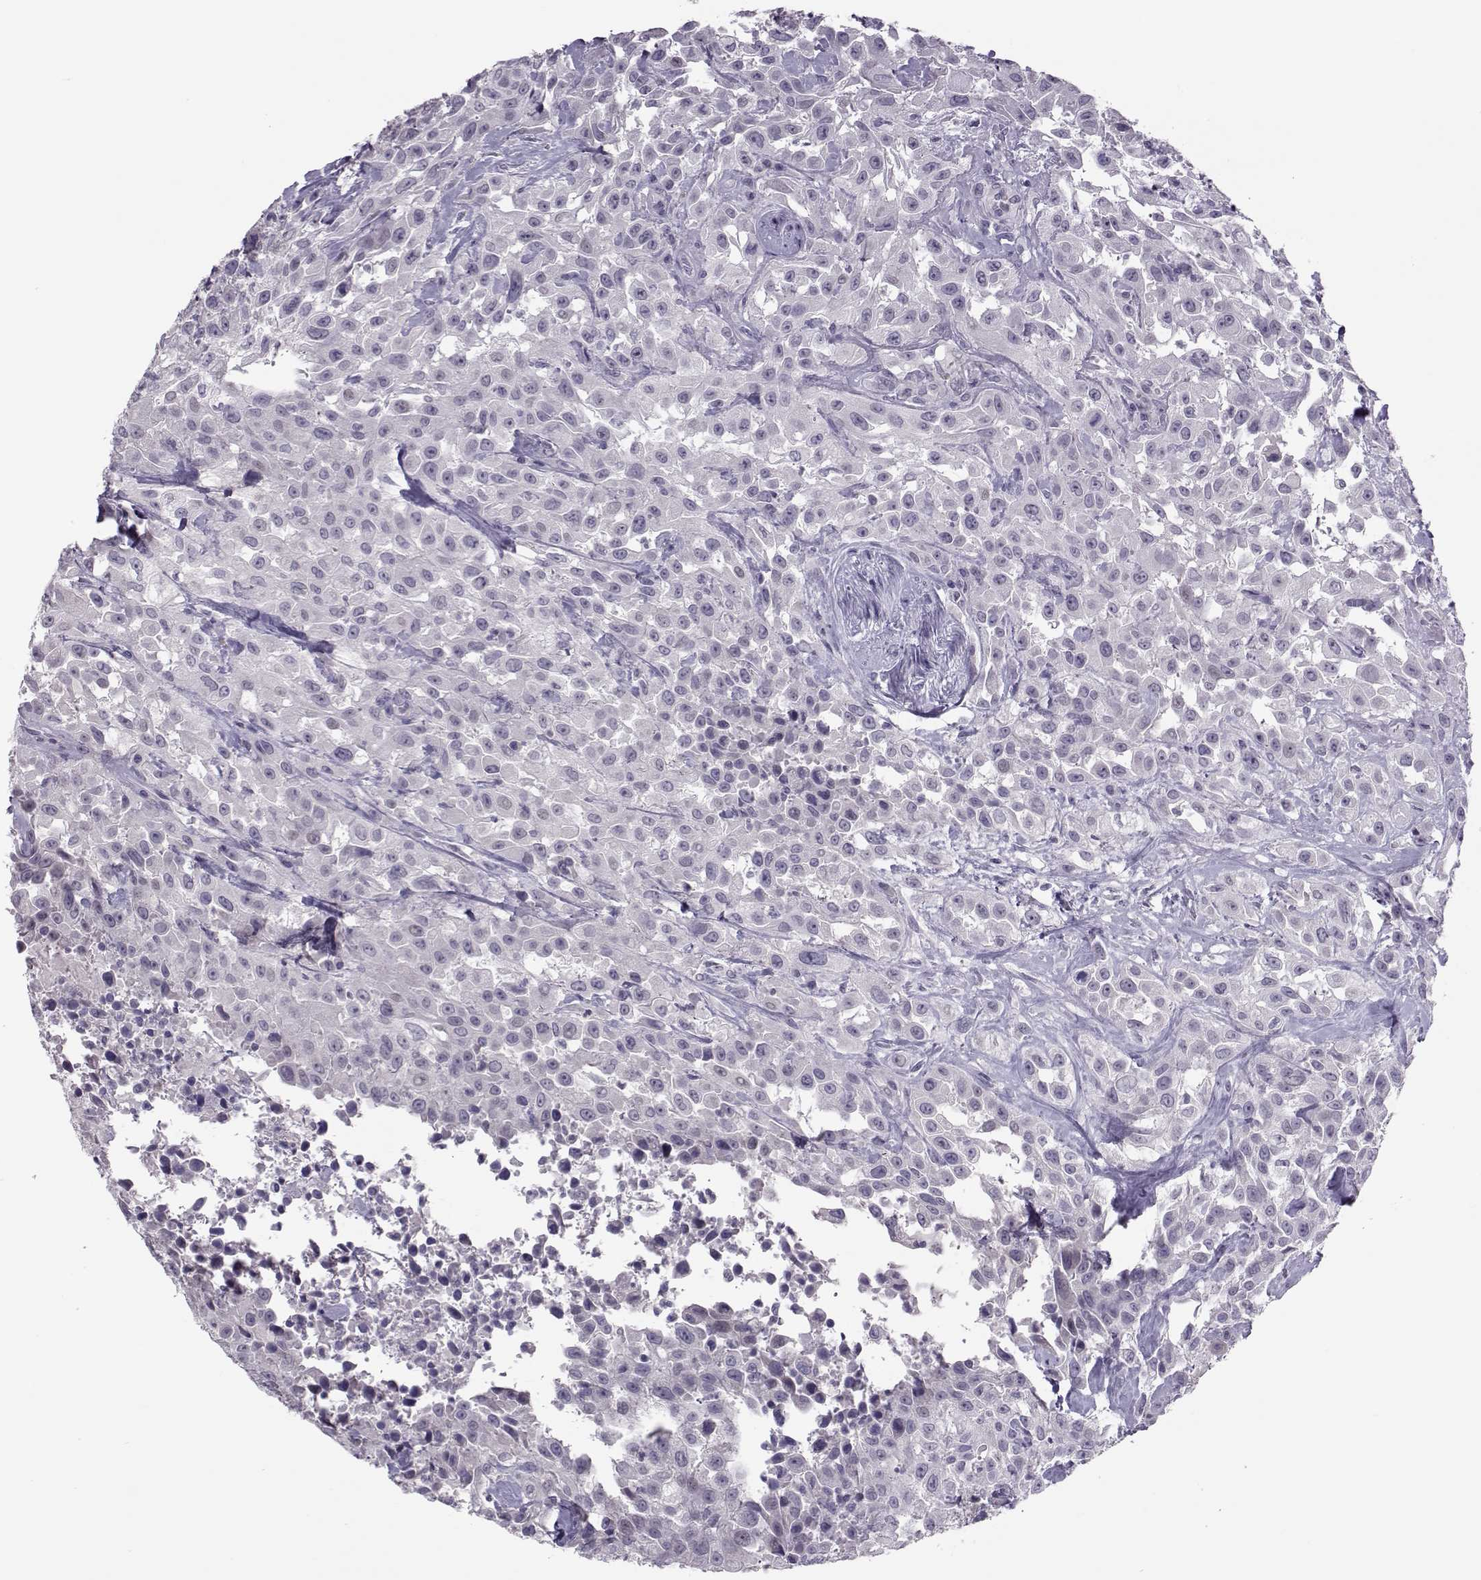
{"staining": {"intensity": "negative", "quantity": "none", "location": "none"}, "tissue": "urothelial cancer", "cell_type": "Tumor cells", "image_type": "cancer", "snomed": [{"axis": "morphology", "description": "Urothelial carcinoma, High grade"}, {"axis": "topography", "description": "Urinary bladder"}], "caption": "IHC of urothelial cancer reveals no expression in tumor cells.", "gene": "ASRGL1", "patient": {"sex": "male", "age": 79}}